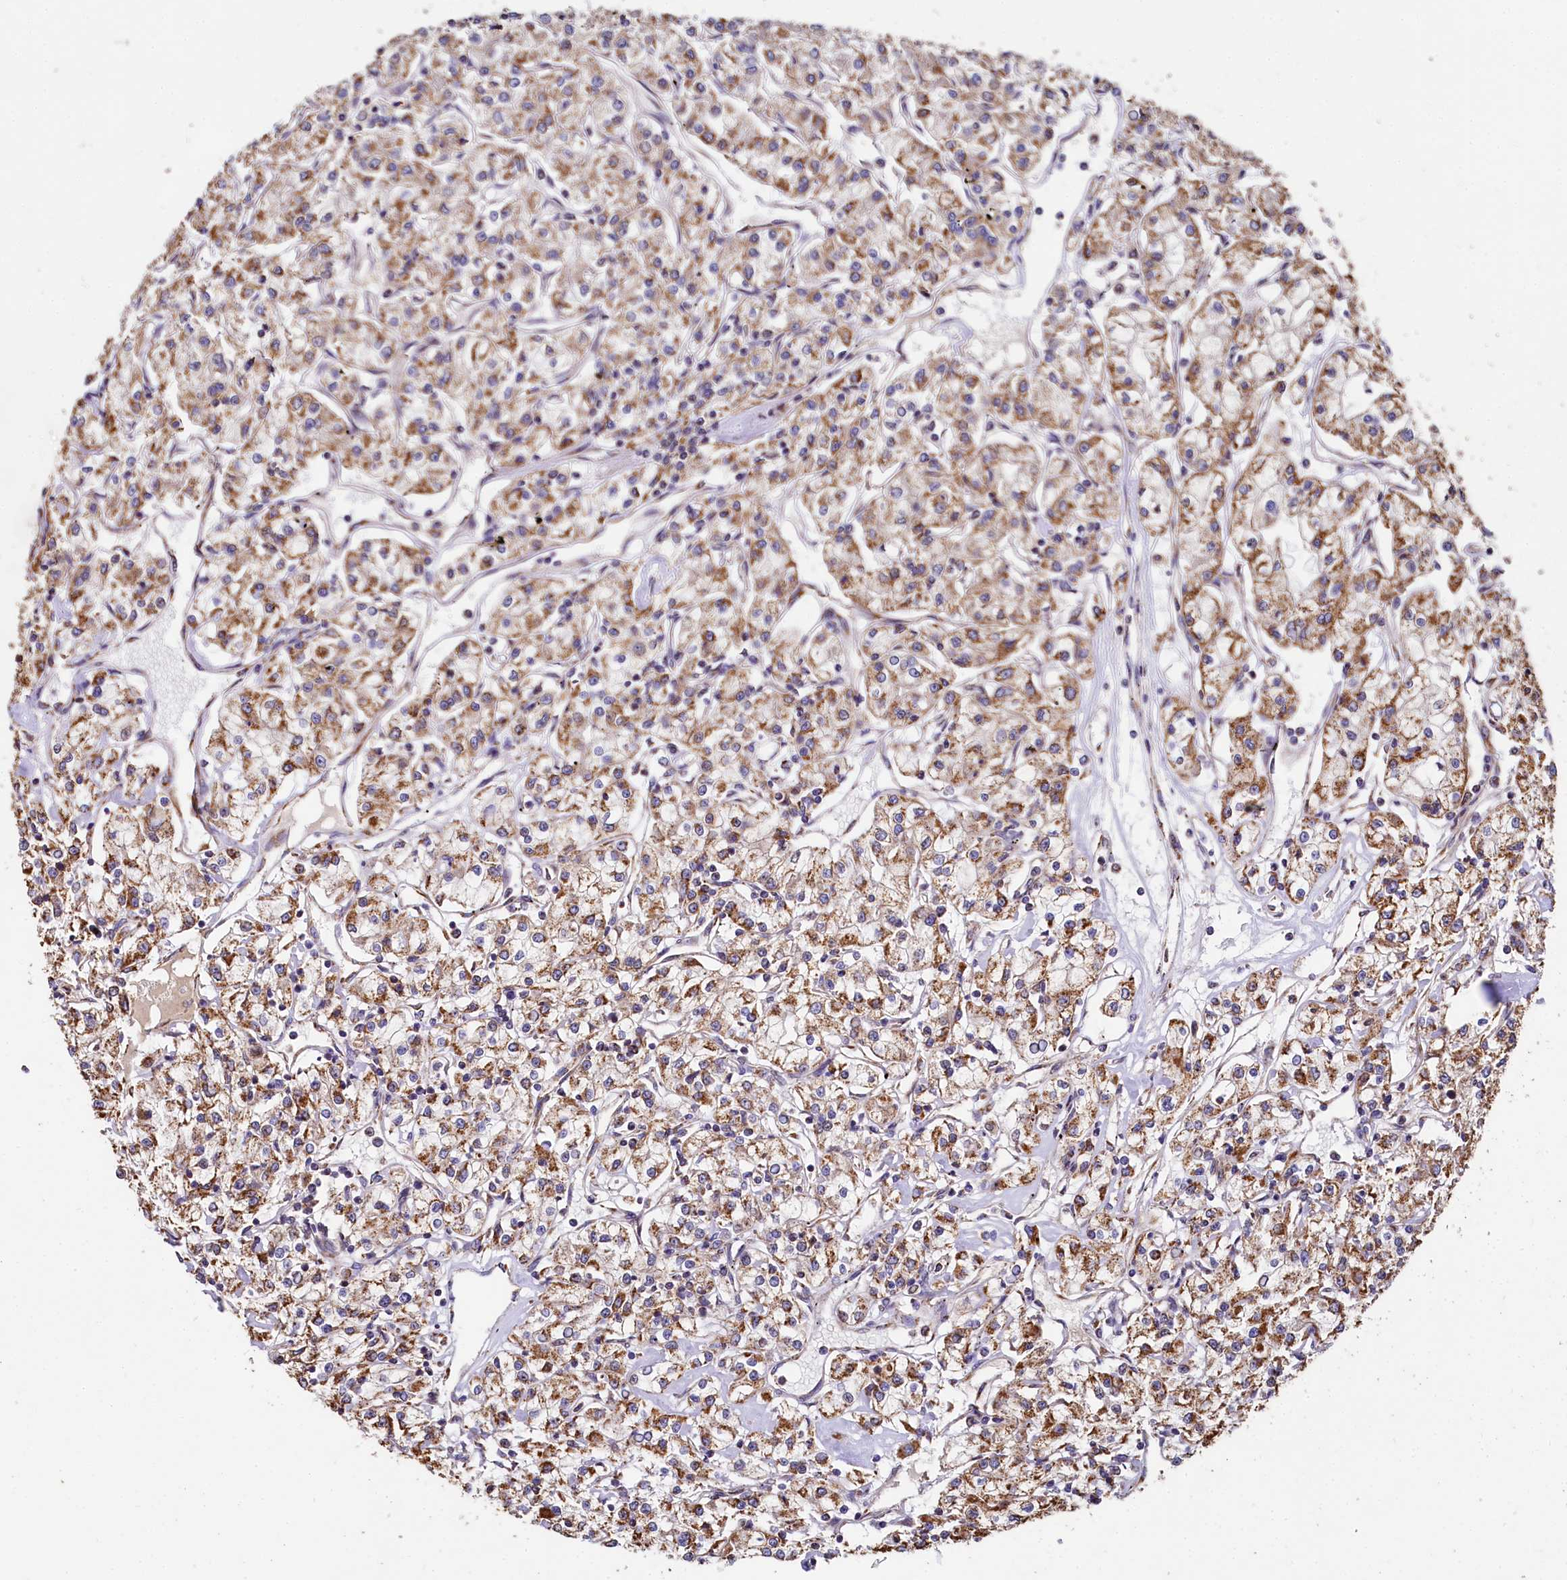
{"staining": {"intensity": "moderate", "quantity": ">75%", "location": "cytoplasmic/membranous"}, "tissue": "renal cancer", "cell_type": "Tumor cells", "image_type": "cancer", "snomed": [{"axis": "morphology", "description": "Adenocarcinoma, NOS"}, {"axis": "topography", "description": "Kidney"}], "caption": "Human renal cancer stained with a protein marker exhibits moderate staining in tumor cells.", "gene": "SPRYD3", "patient": {"sex": "female", "age": 59}}